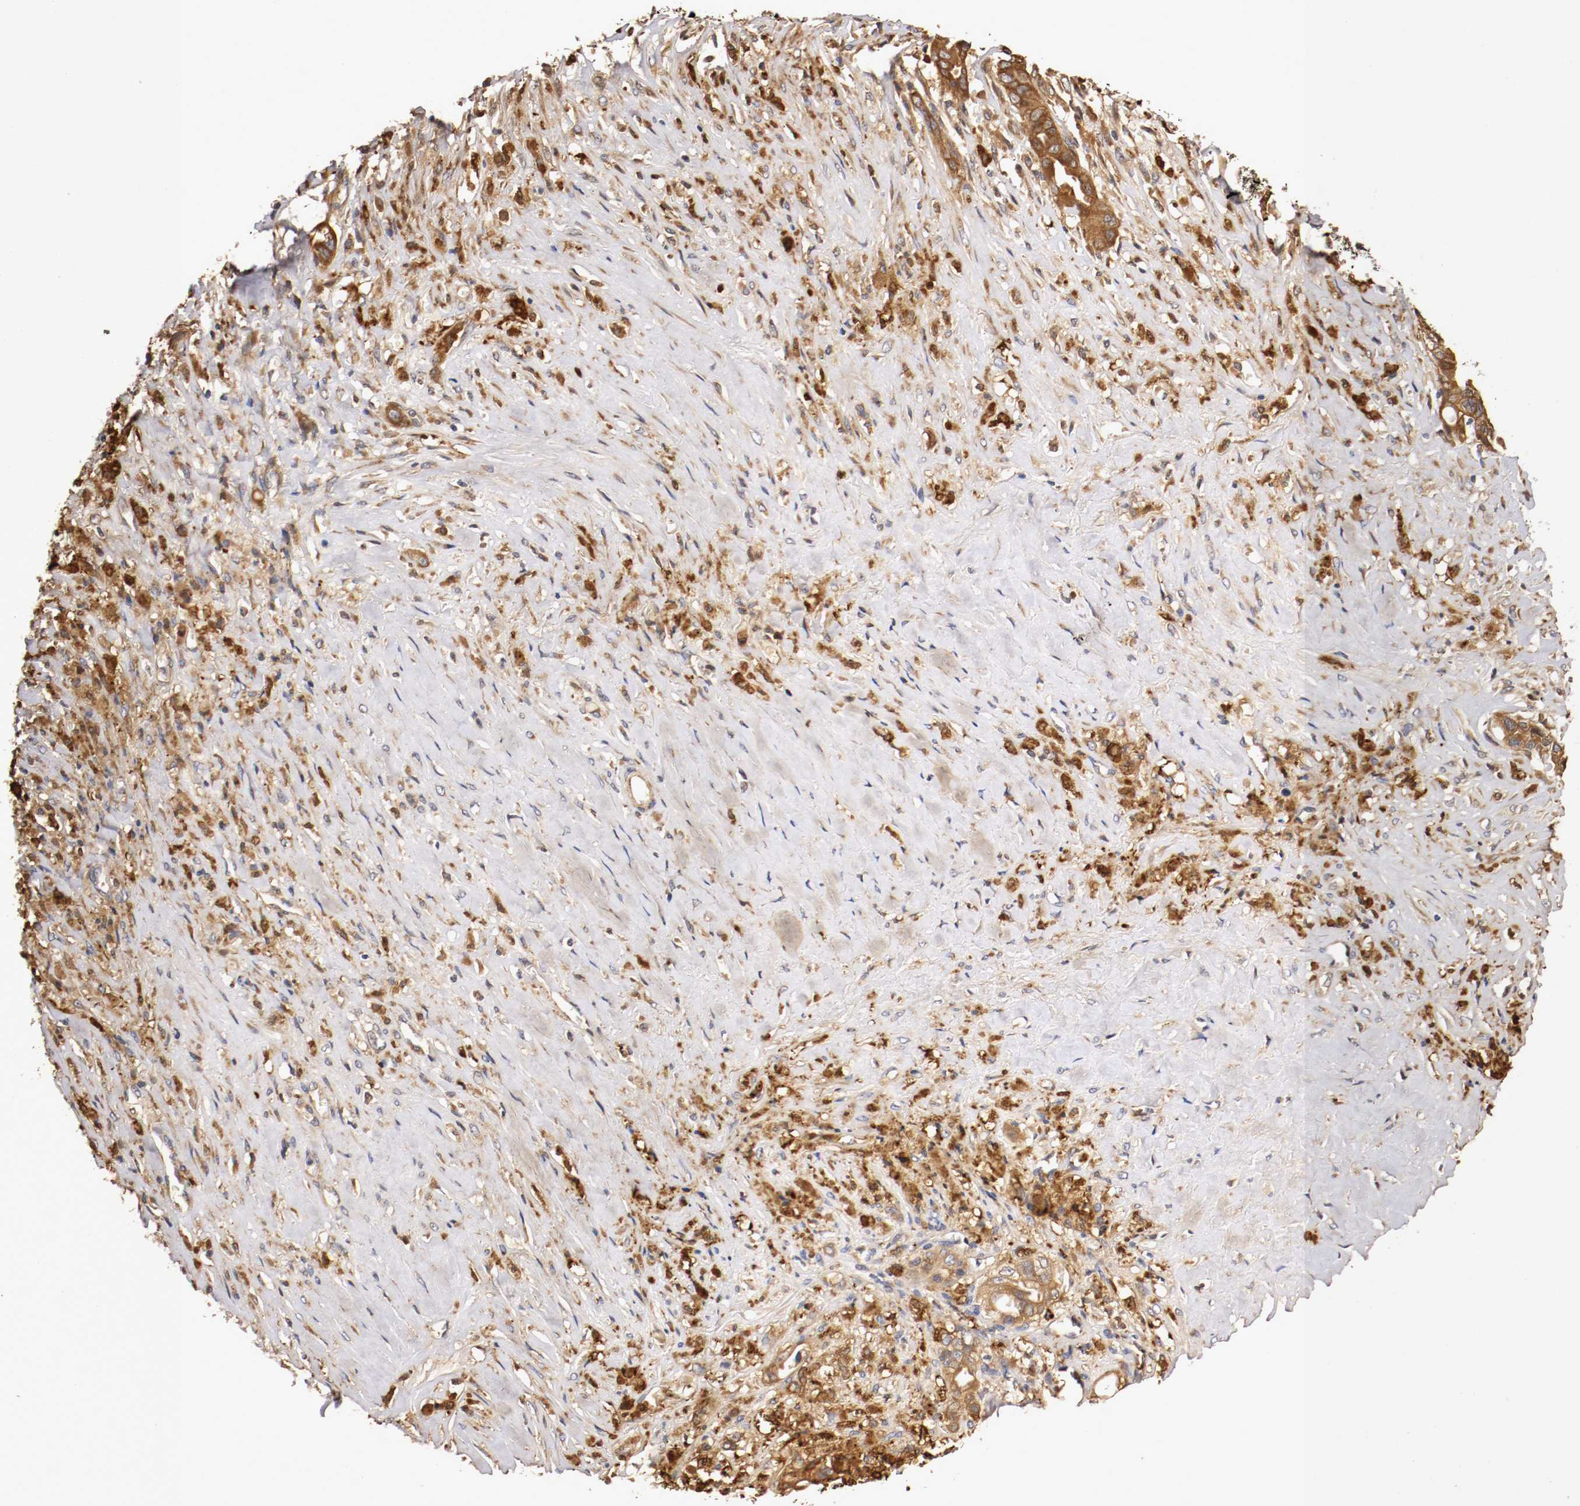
{"staining": {"intensity": "moderate", "quantity": ">75%", "location": "cytoplasmic/membranous"}, "tissue": "liver cancer", "cell_type": "Tumor cells", "image_type": "cancer", "snomed": [{"axis": "morphology", "description": "Cholangiocarcinoma"}, {"axis": "topography", "description": "Liver"}], "caption": "Cholangiocarcinoma (liver) stained for a protein (brown) demonstrates moderate cytoplasmic/membranous positive positivity in about >75% of tumor cells.", "gene": "VEZT", "patient": {"sex": "female", "age": 70}}